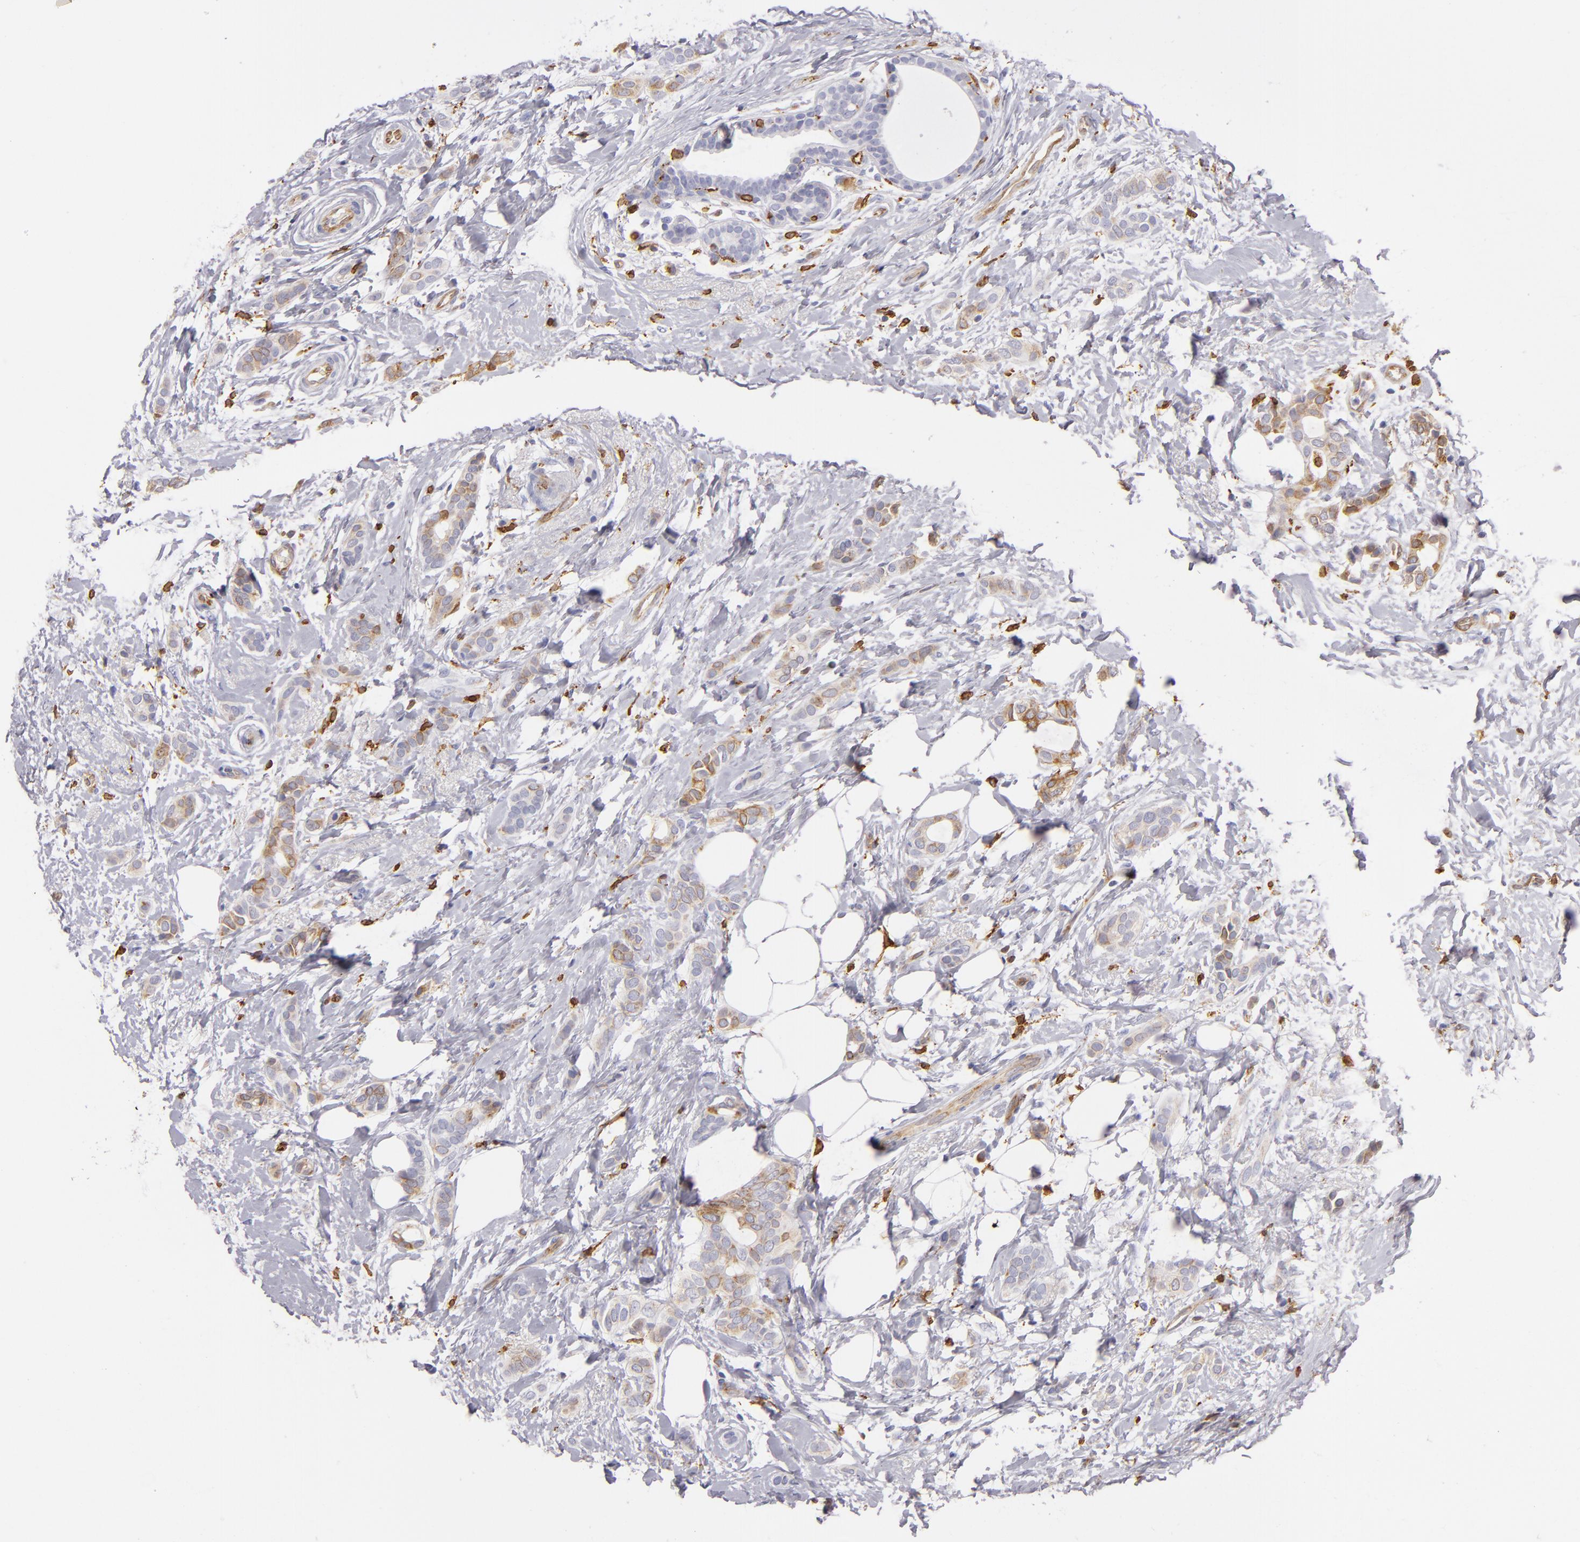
{"staining": {"intensity": "moderate", "quantity": "25%-75%", "location": "cytoplasmic/membranous"}, "tissue": "breast cancer", "cell_type": "Tumor cells", "image_type": "cancer", "snomed": [{"axis": "morphology", "description": "Duct carcinoma"}, {"axis": "topography", "description": "Breast"}], "caption": "A brown stain shows moderate cytoplasmic/membranous staining of a protein in breast cancer (infiltrating ductal carcinoma) tumor cells.", "gene": "CD74", "patient": {"sex": "female", "age": 54}}